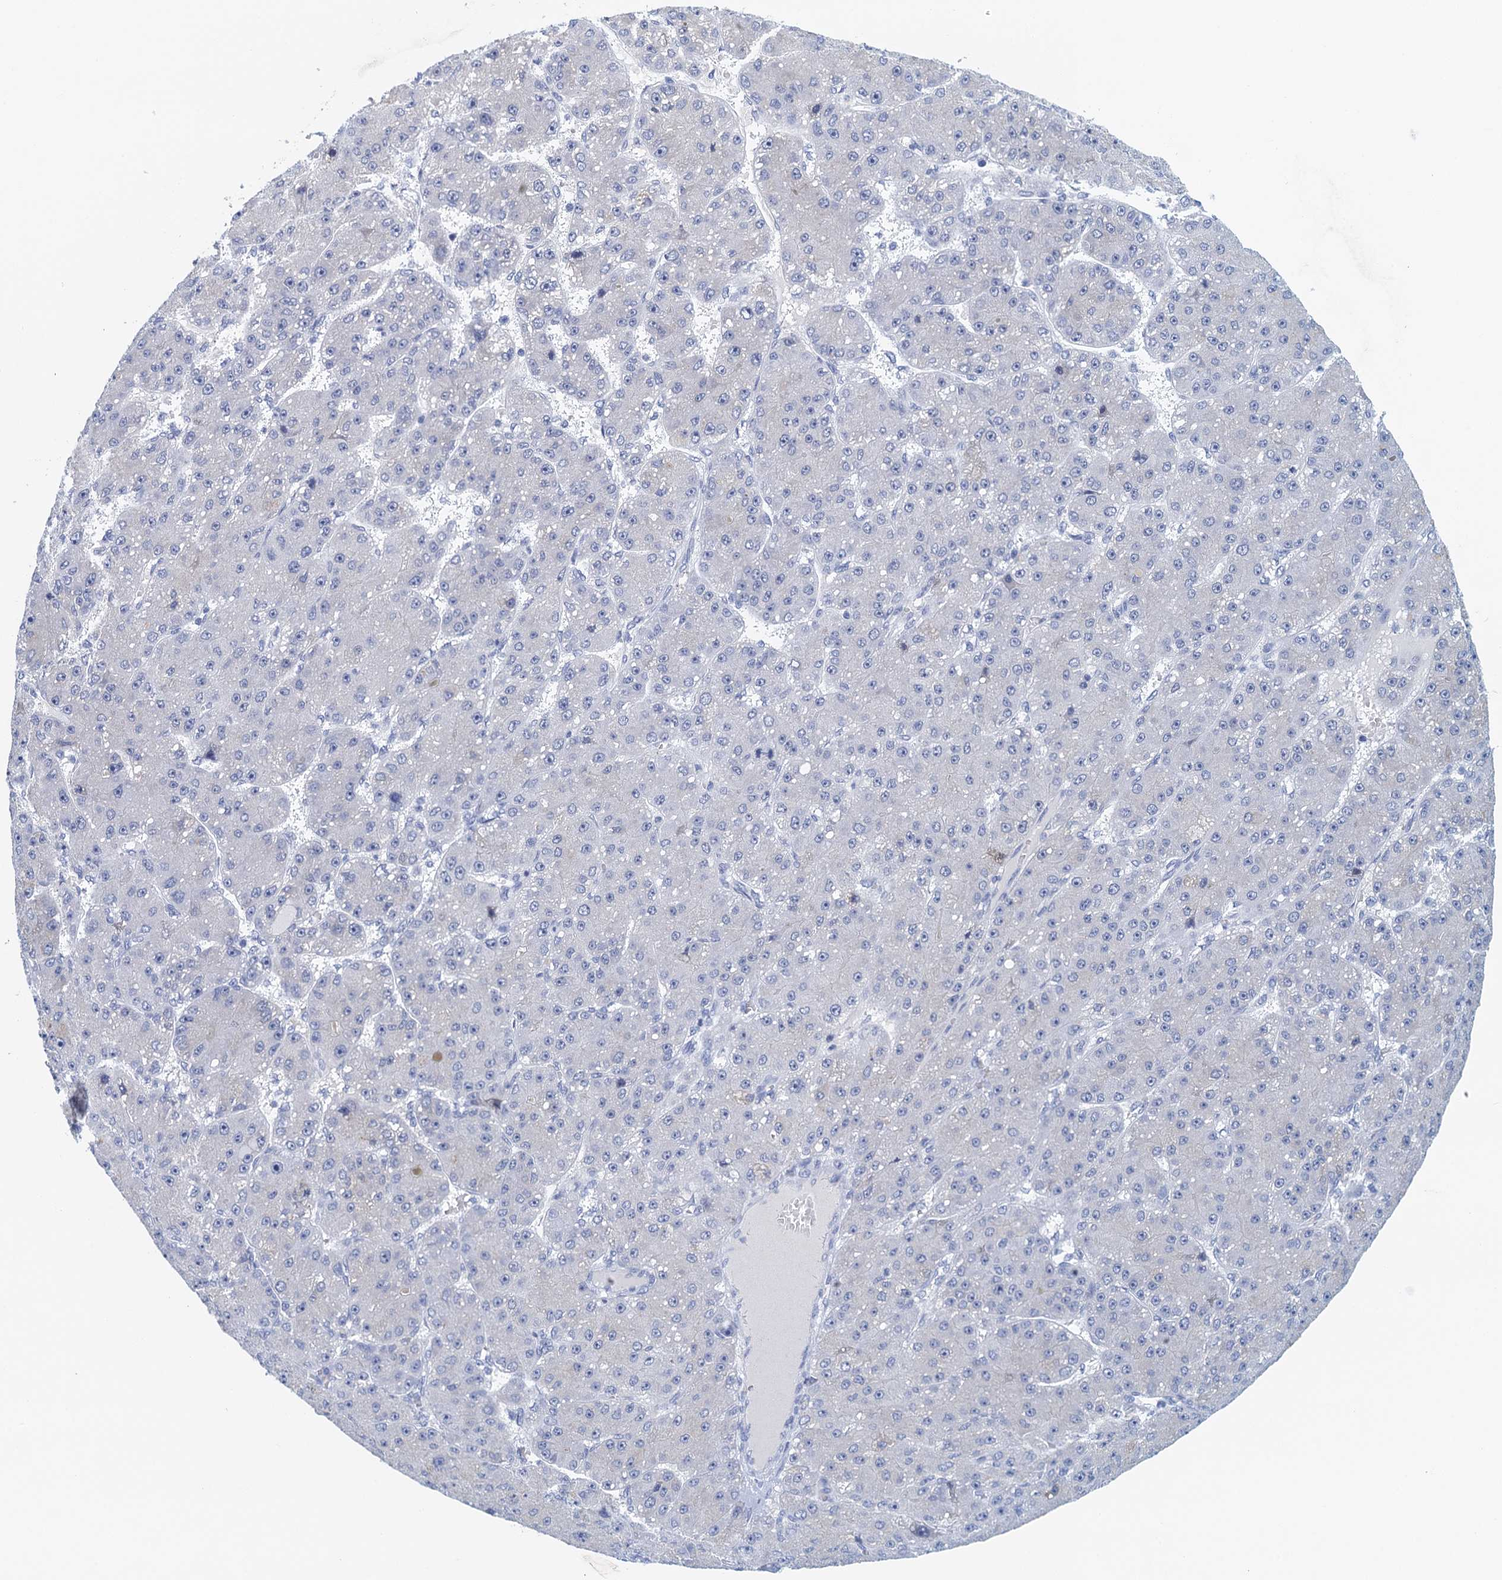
{"staining": {"intensity": "negative", "quantity": "none", "location": "none"}, "tissue": "liver cancer", "cell_type": "Tumor cells", "image_type": "cancer", "snomed": [{"axis": "morphology", "description": "Carcinoma, Hepatocellular, NOS"}, {"axis": "topography", "description": "Liver"}], "caption": "IHC photomicrograph of neoplastic tissue: human hepatocellular carcinoma (liver) stained with DAB (3,3'-diaminobenzidine) reveals no significant protein staining in tumor cells.", "gene": "CYP51A1", "patient": {"sex": "male", "age": 67}}